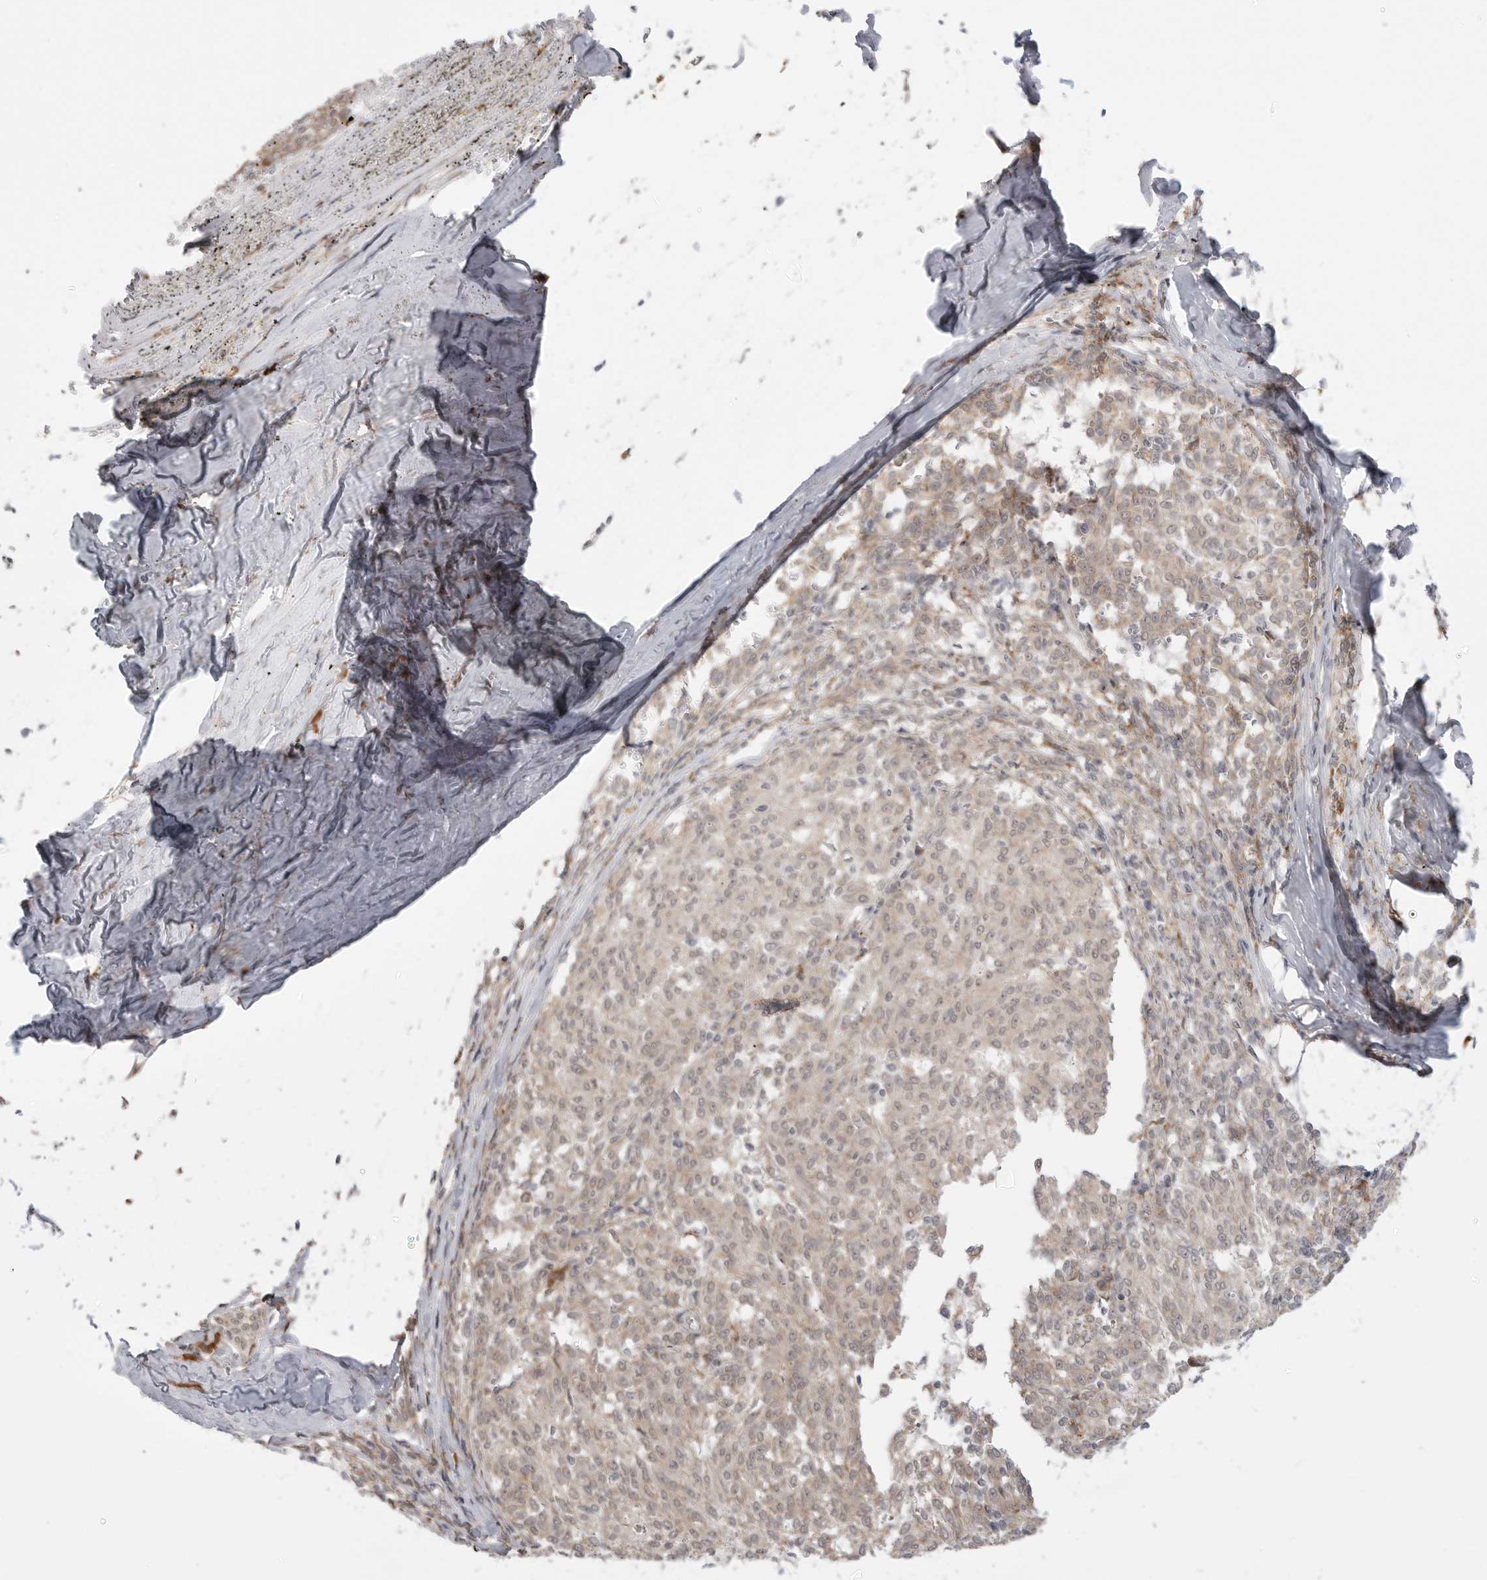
{"staining": {"intensity": "weak", "quantity": "25%-75%", "location": "nuclear"}, "tissue": "melanoma", "cell_type": "Tumor cells", "image_type": "cancer", "snomed": [{"axis": "morphology", "description": "Malignant melanoma, NOS"}, {"axis": "topography", "description": "Skin"}], "caption": "Protein staining demonstrates weak nuclear positivity in about 25%-75% of tumor cells in malignant melanoma.", "gene": "KALRN", "patient": {"sex": "female", "age": 72}}